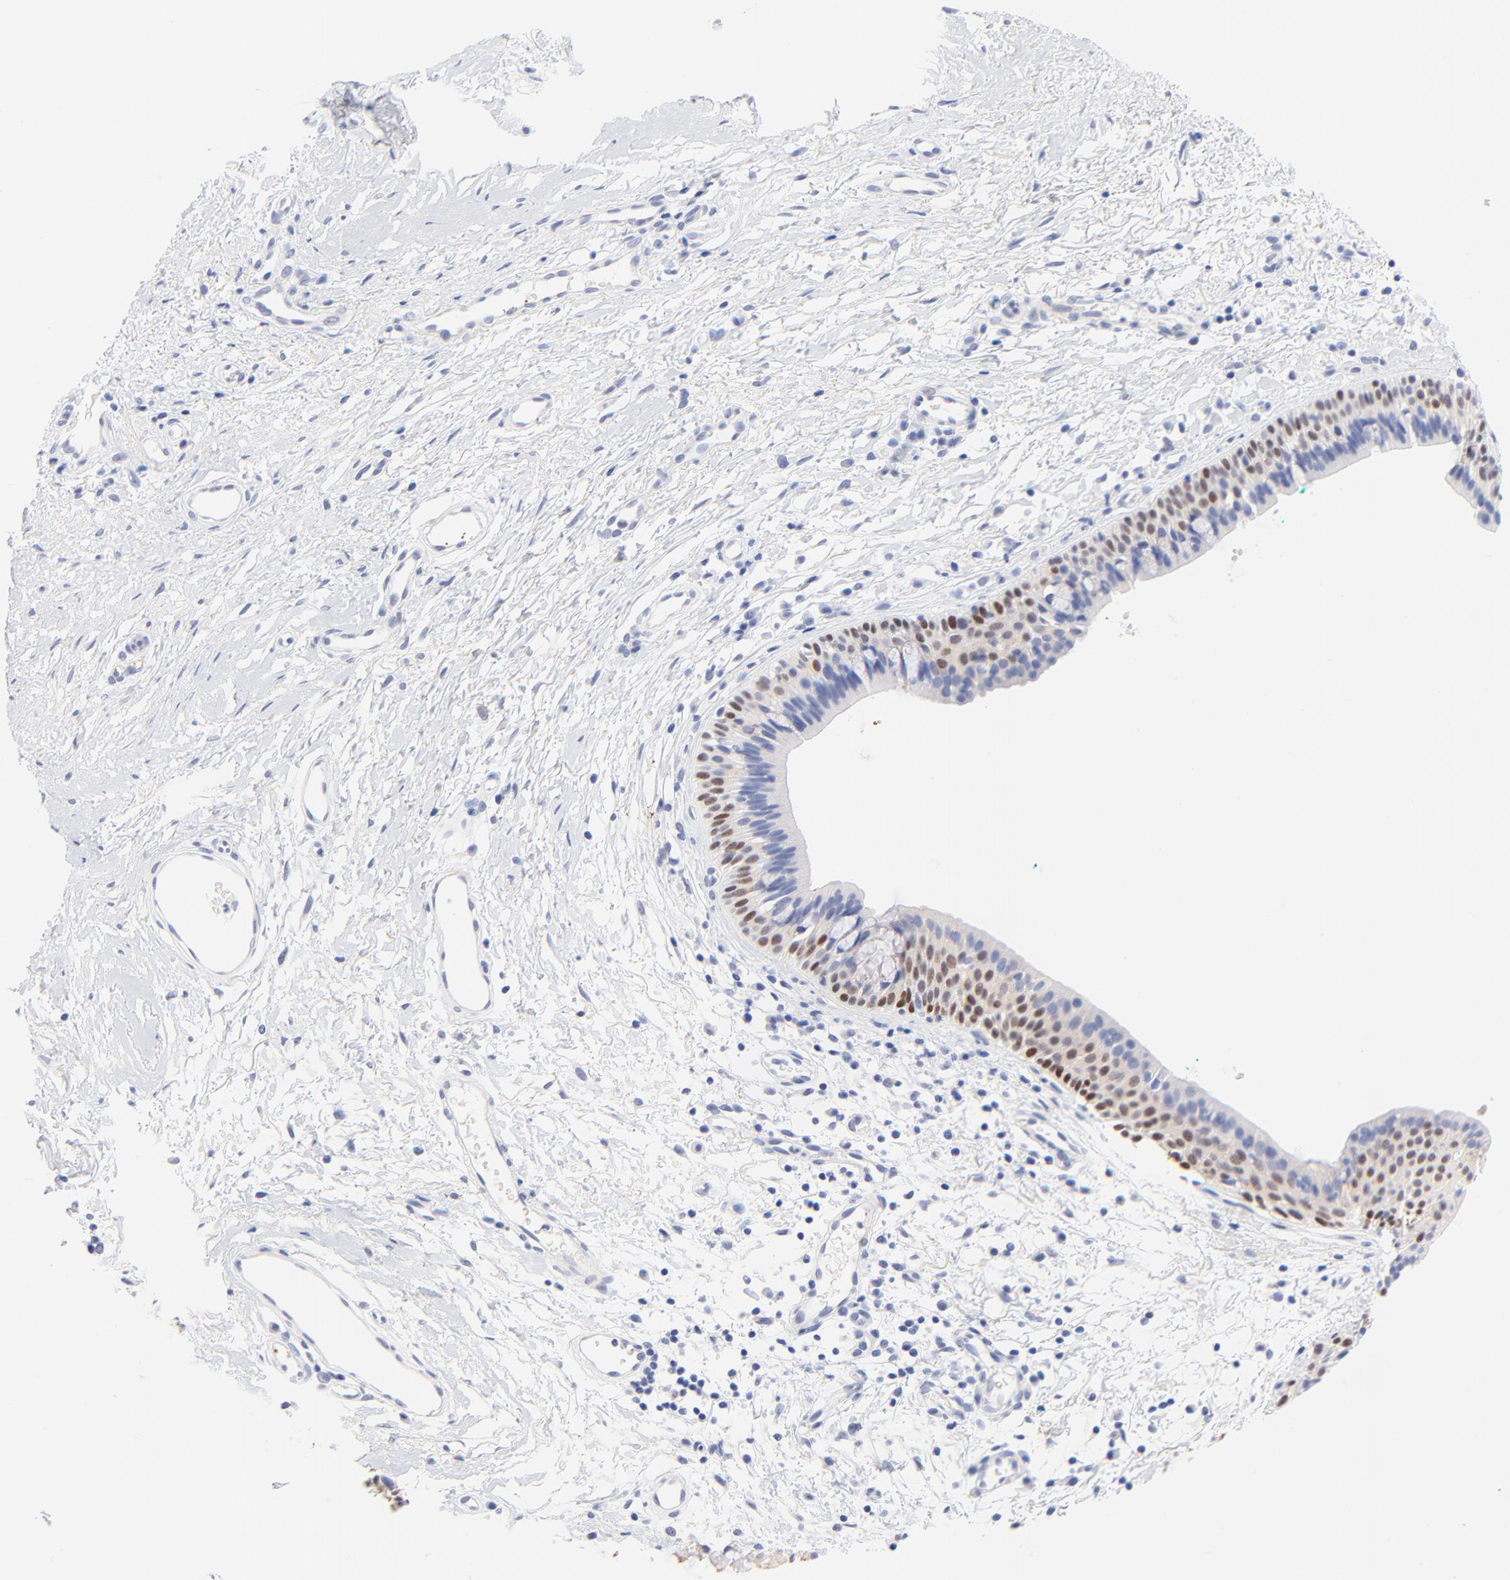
{"staining": {"intensity": "moderate", "quantity": ">75%", "location": "cytoplasmic/membranous,nuclear"}, "tissue": "nasopharynx", "cell_type": "Respiratory epithelial cells", "image_type": "normal", "snomed": [{"axis": "morphology", "description": "Normal tissue, NOS"}, {"axis": "morphology", "description": "Basal cell carcinoma"}, {"axis": "topography", "description": "Cartilage tissue"}, {"axis": "topography", "description": "Nasopharynx"}, {"axis": "topography", "description": "Oral tissue"}], "caption": "A photomicrograph of human nasopharynx stained for a protein reveals moderate cytoplasmic/membranous,nuclear brown staining in respiratory epithelial cells. The staining was performed using DAB to visualize the protein expression in brown, while the nuclei were stained in blue with hematoxylin (Magnification: 20x).", "gene": "FAM117B", "patient": {"sex": "female", "age": 77}}